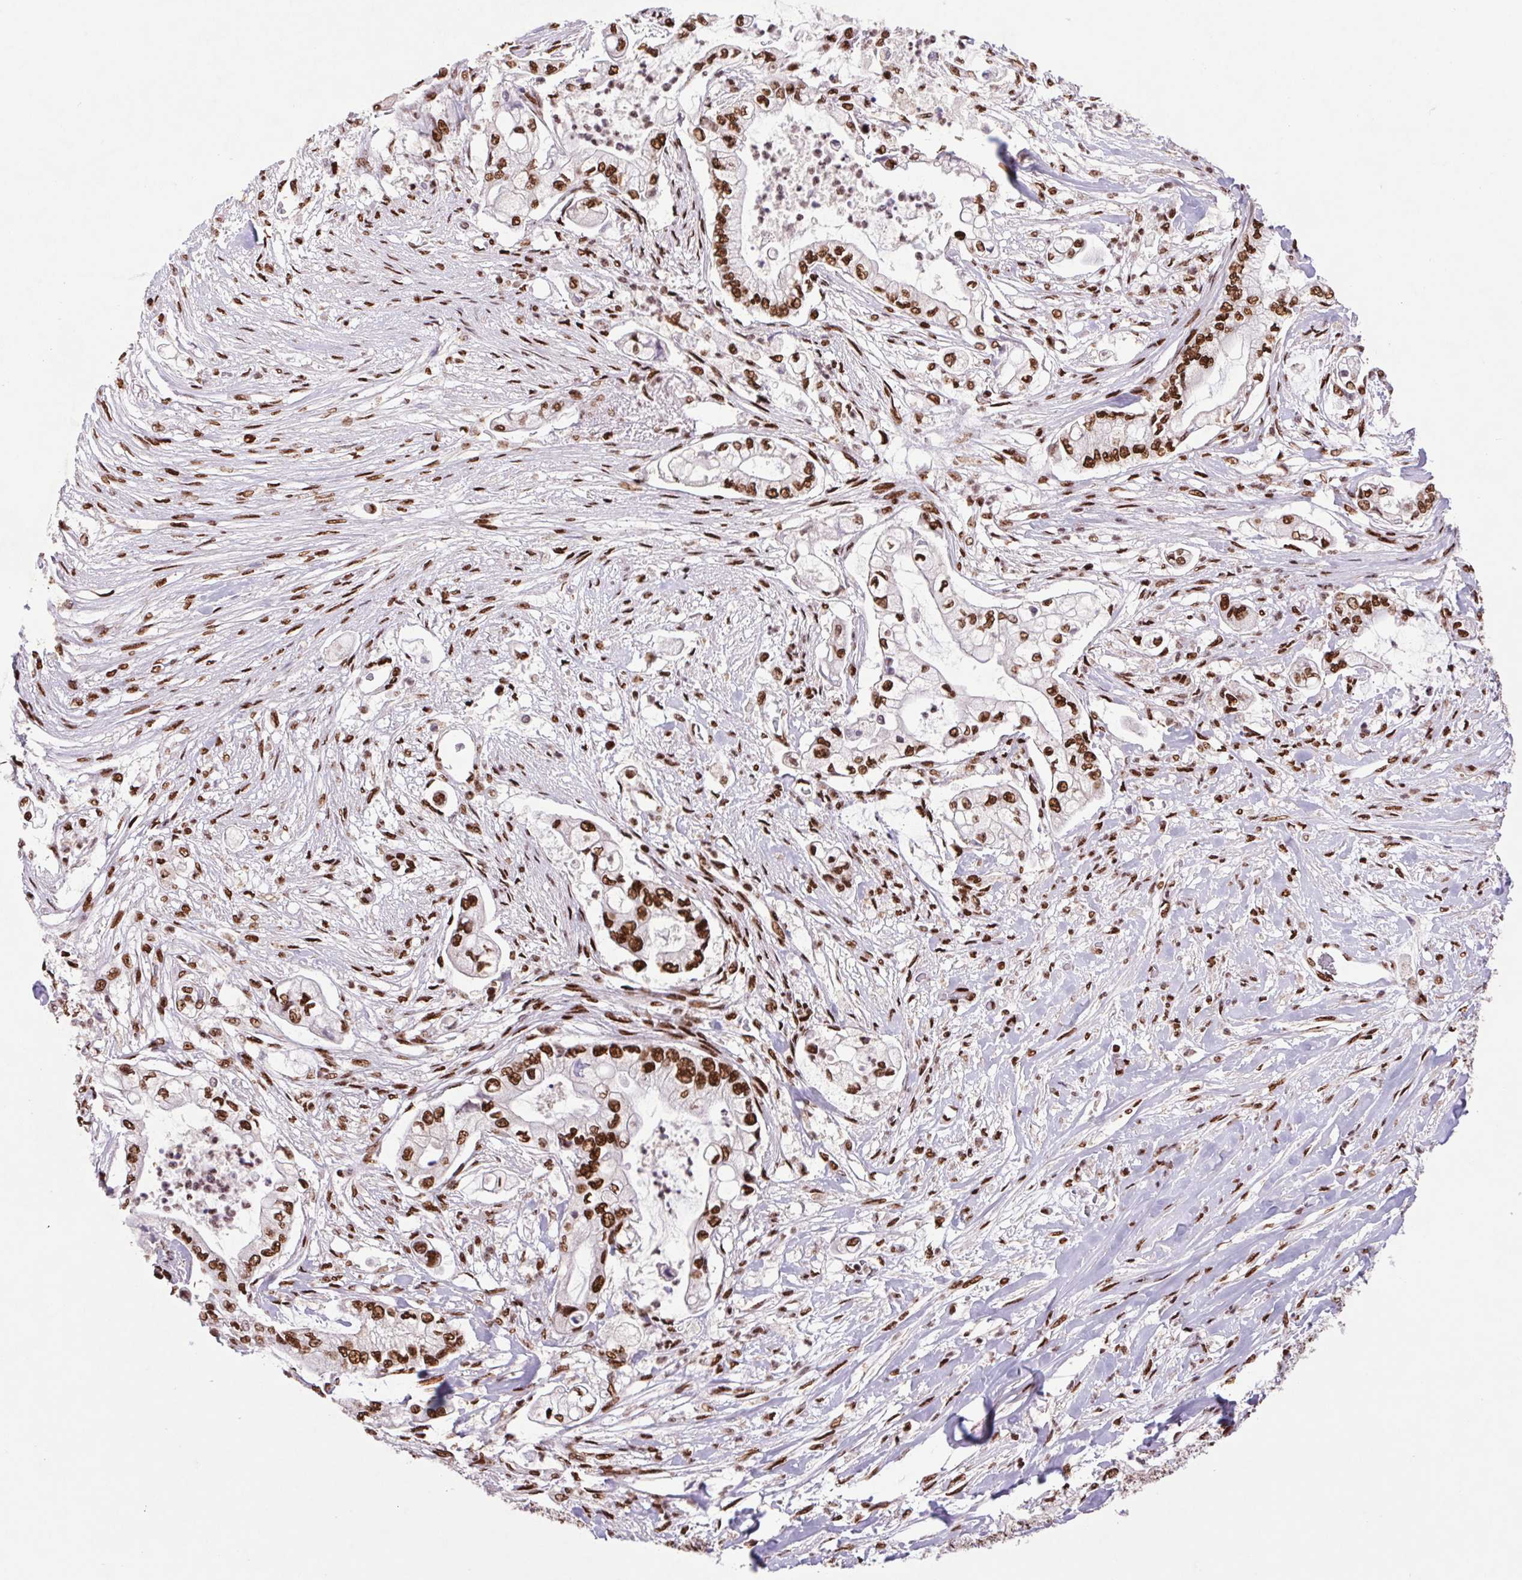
{"staining": {"intensity": "strong", "quantity": ">75%", "location": "nuclear"}, "tissue": "pancreatic cancer", "cell_type": "Tumor cells", "image_type": "cancer", "snomed": [{"axis": "morphology", "description": "Adenocarcinoma, NOS"}, {"axis": "topography", "description": "Pancreas"}], "caption": "Adenocarcinoma (pancreatic) was stained to show a protein in brown. There is high levels of strong nuclear expression in approximately >75% of tumor cells.", "gene": "LDLRAD4", "patient": {"sex": "female", "age": 69}}